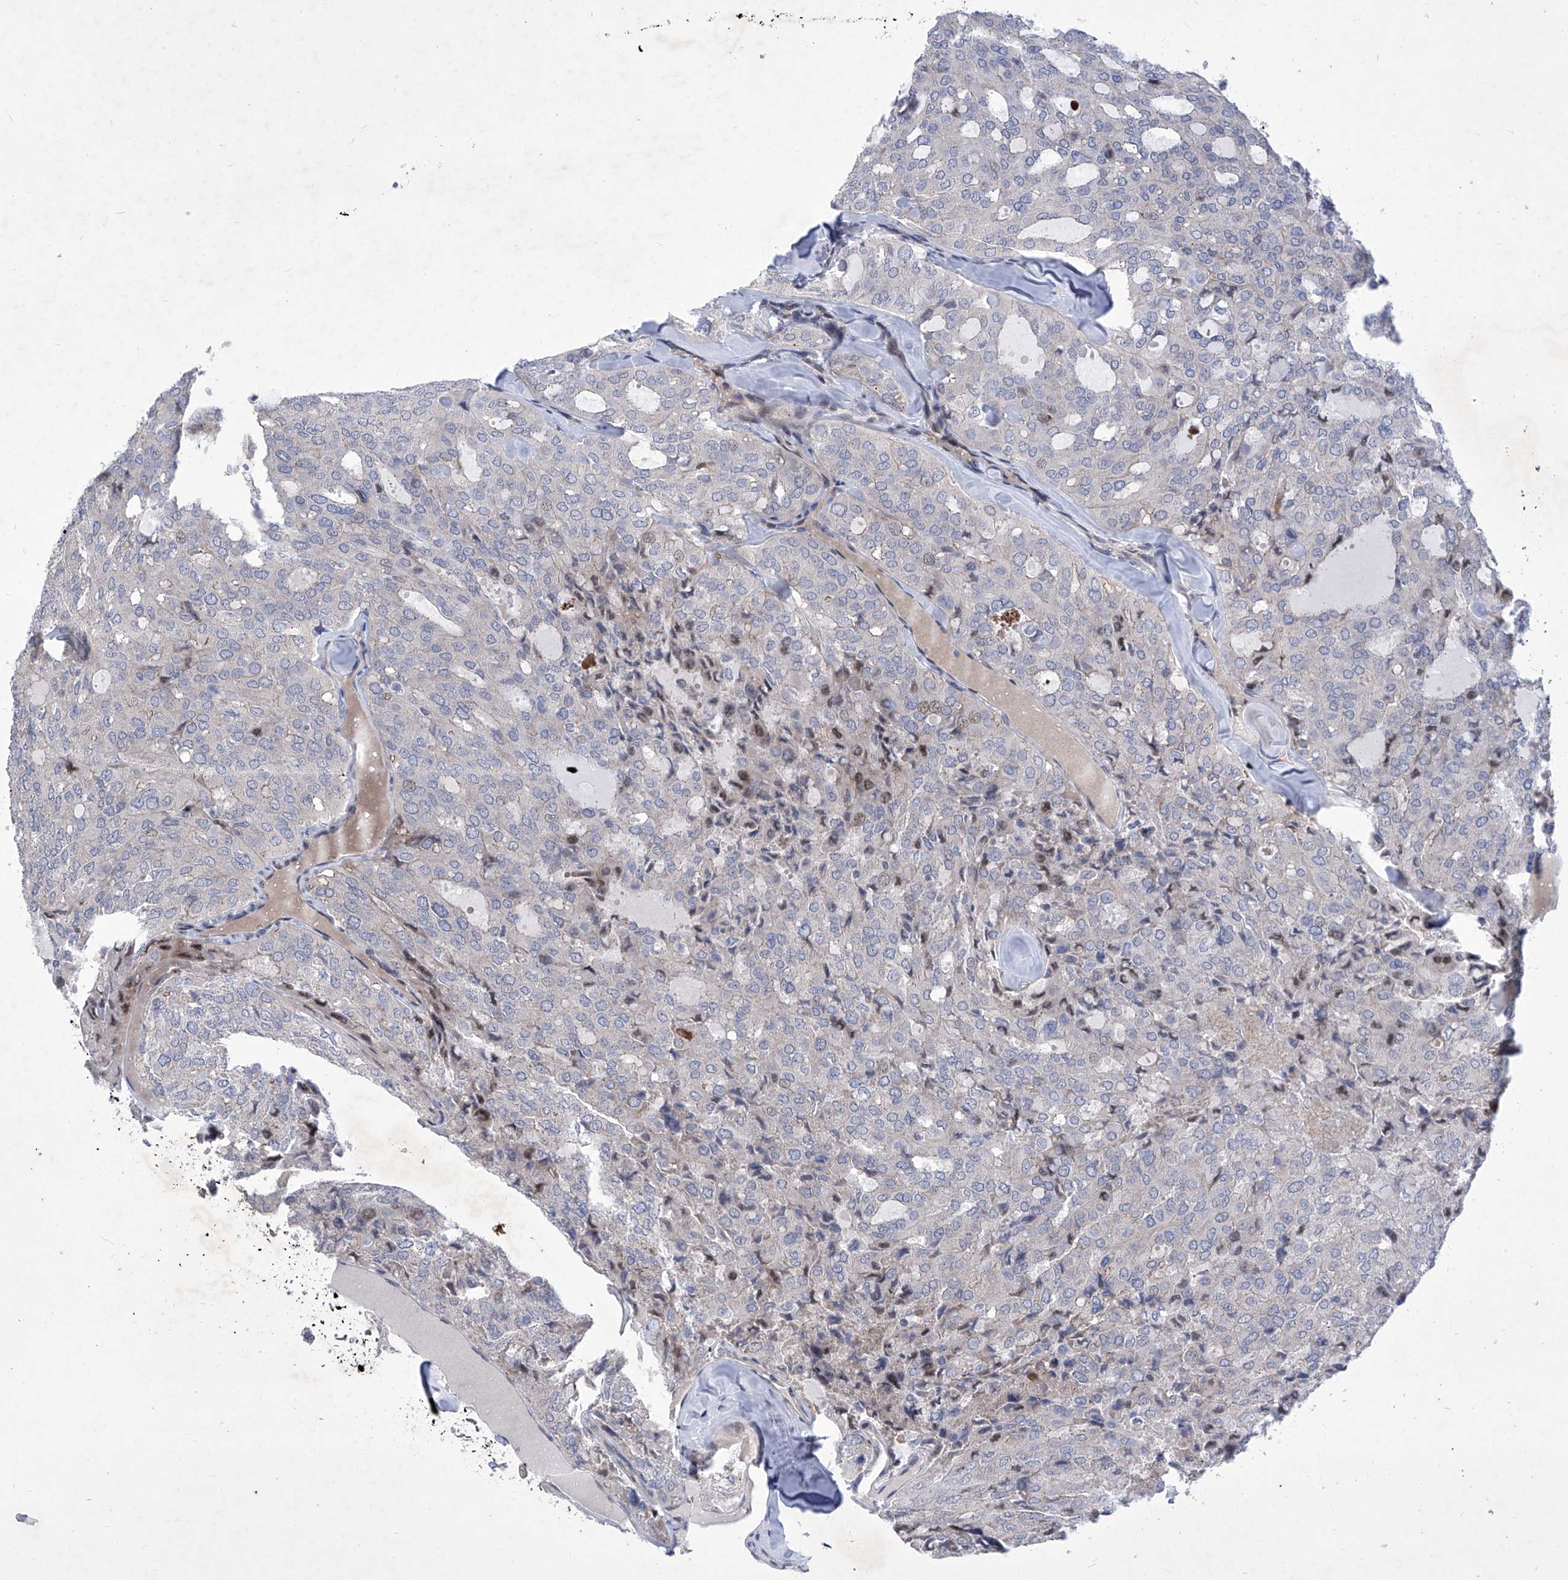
{"staining": {"intensity": "weak", "quantity": "<25%", "location": "nuclear"}, "tissue": "thyroid cancer", "cell_type": "Tumor cells", "image_type": "cancer", "snomed": [{"axis": "morphology", "description": "Follicular adenoma carcinoma, NOS"}, {"axis": "topography", "description": "Thyroid gland"}], "caption": "The image reveals no significant staining in tumor cells of thyroid follicular adenoma carcinoma.", "gene": "NUFIP1", "patient": {"sex": "male", "age": 75}}